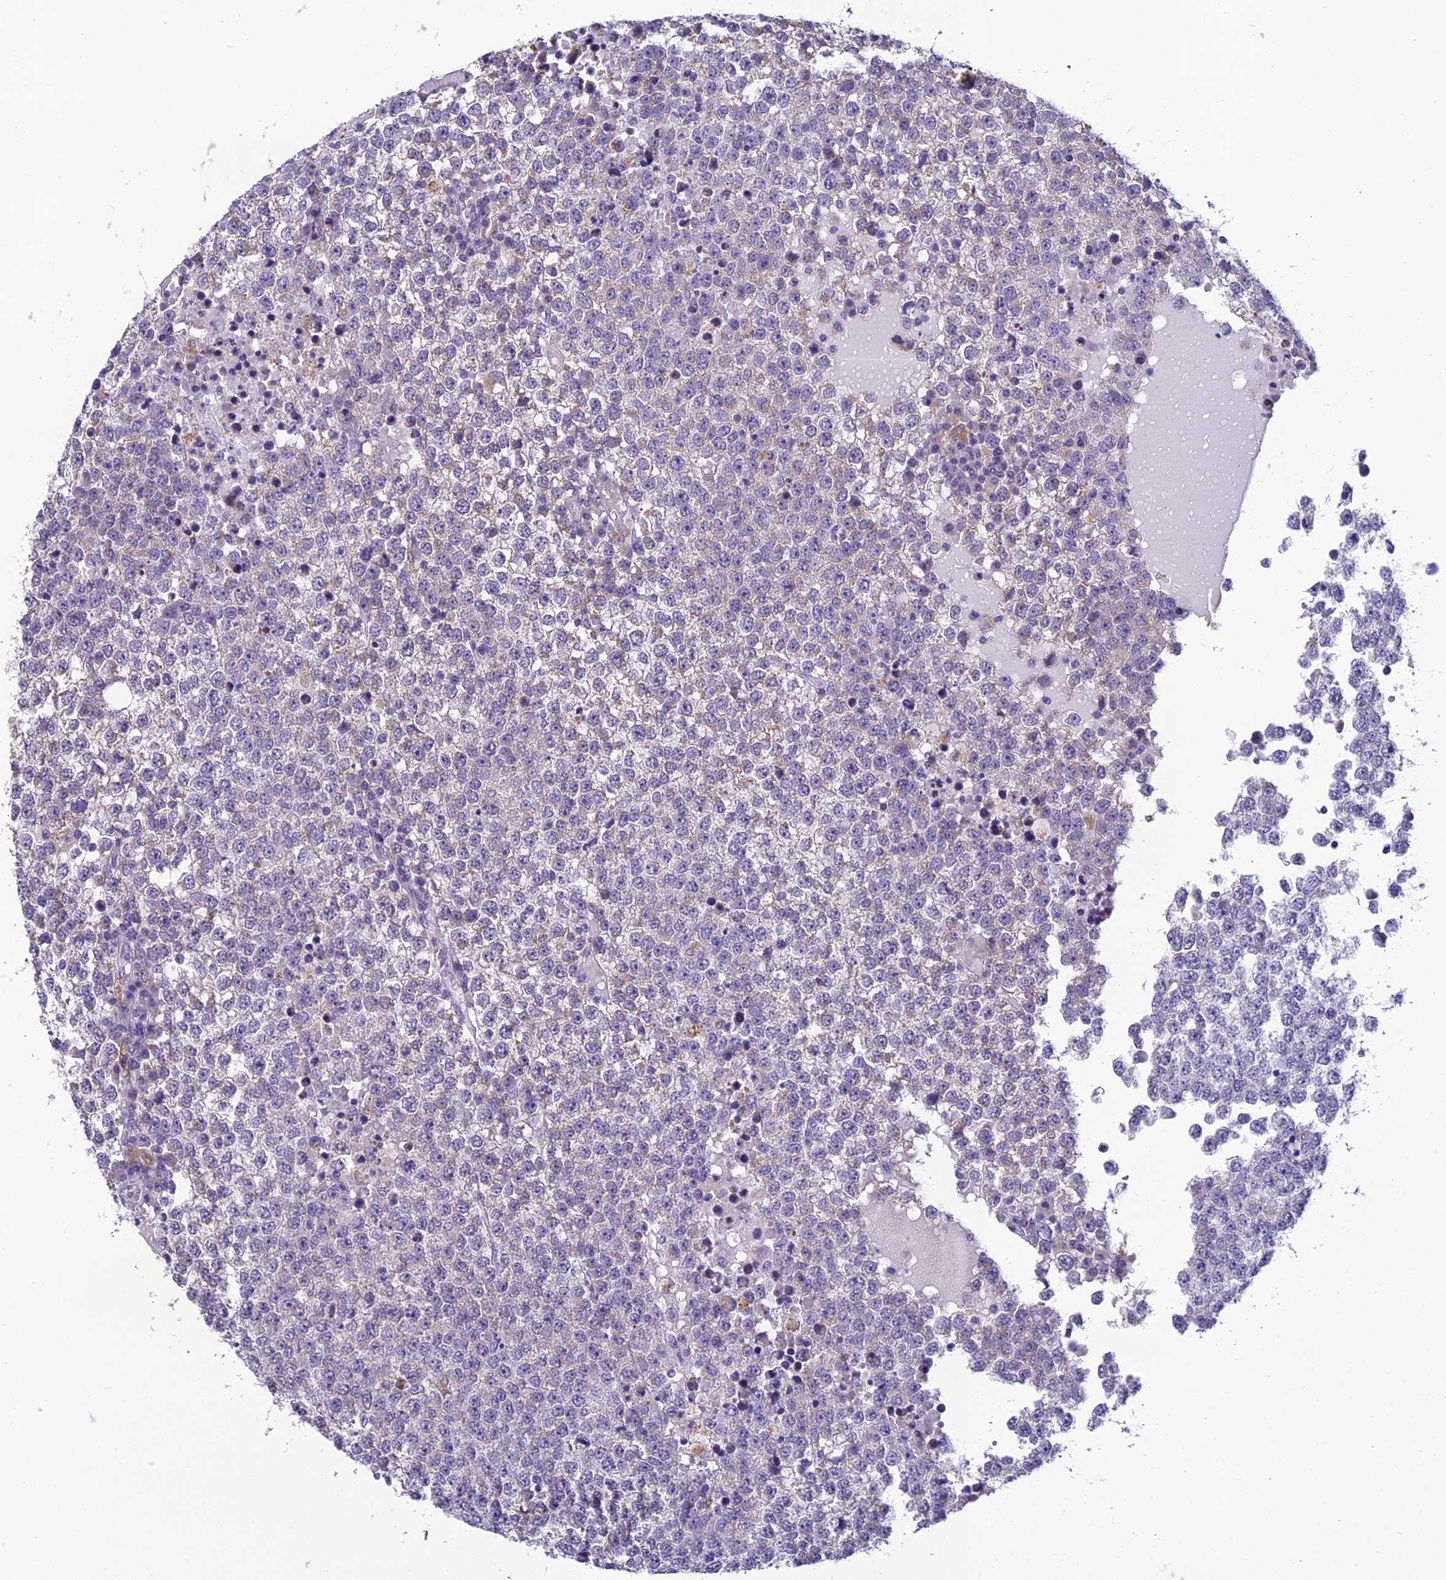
{"staining": {"intensity": "weak", "quantity": "<25%", "location": "cytoplasmic/membranous"}, "tissue": "testis cancer", "cell_type": "Tumor cells", "image_type": "cancer", "snomed": [{"axis": "morphology", "description": "Seminoma, NOS"}, {"axis": "topography", "description": "Testis"}], "caption": "The IHC photomicrograph has no significant positivity in tumor cells of testis seminoma tissue. (DAB (3,3'-diaminobenzidine) immunohistochemistry visualized using brightfield microscopy, high magnification).", "gene": "MIIP", "patient": {"sex": "male", "age": 65}}